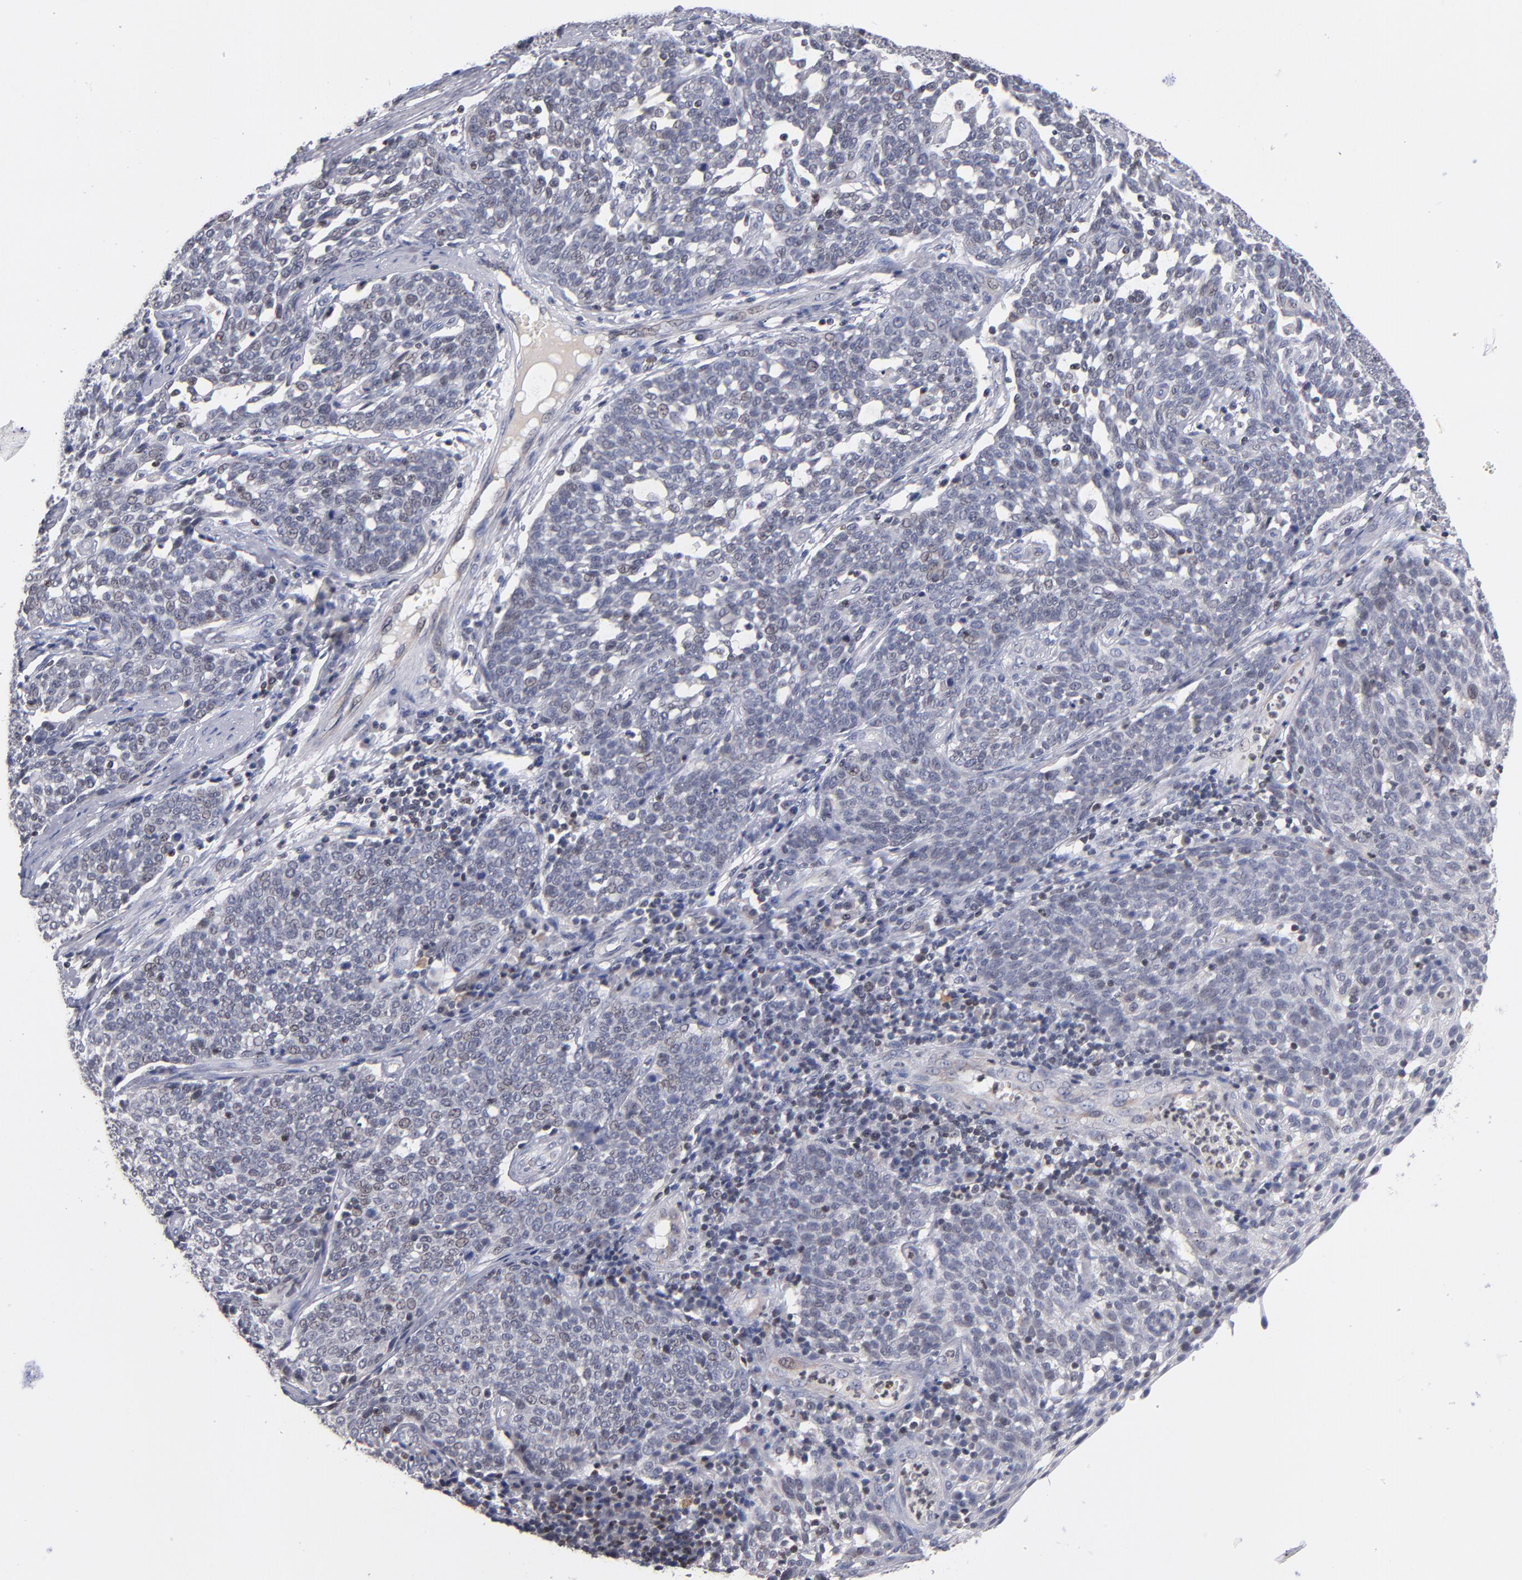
{"staining": {"intensity": "weak", "quantity": "<25%", "location": "nuclear"}, "tissue": "cervical cancer", "cell_type": "Tumor cells", "image_type": "cancer", "snomed": [{"axis": "morphology", "description": "Squamous cell carcinoma, NOS"}, {"axis": "topography", "description": "Cervix"}], "caption": "Tumor cells show no significant protein expression in cervical squamous cell carcinoma.", "gene": "ODF2", "patient": {"sex": "female", "age": 34}}